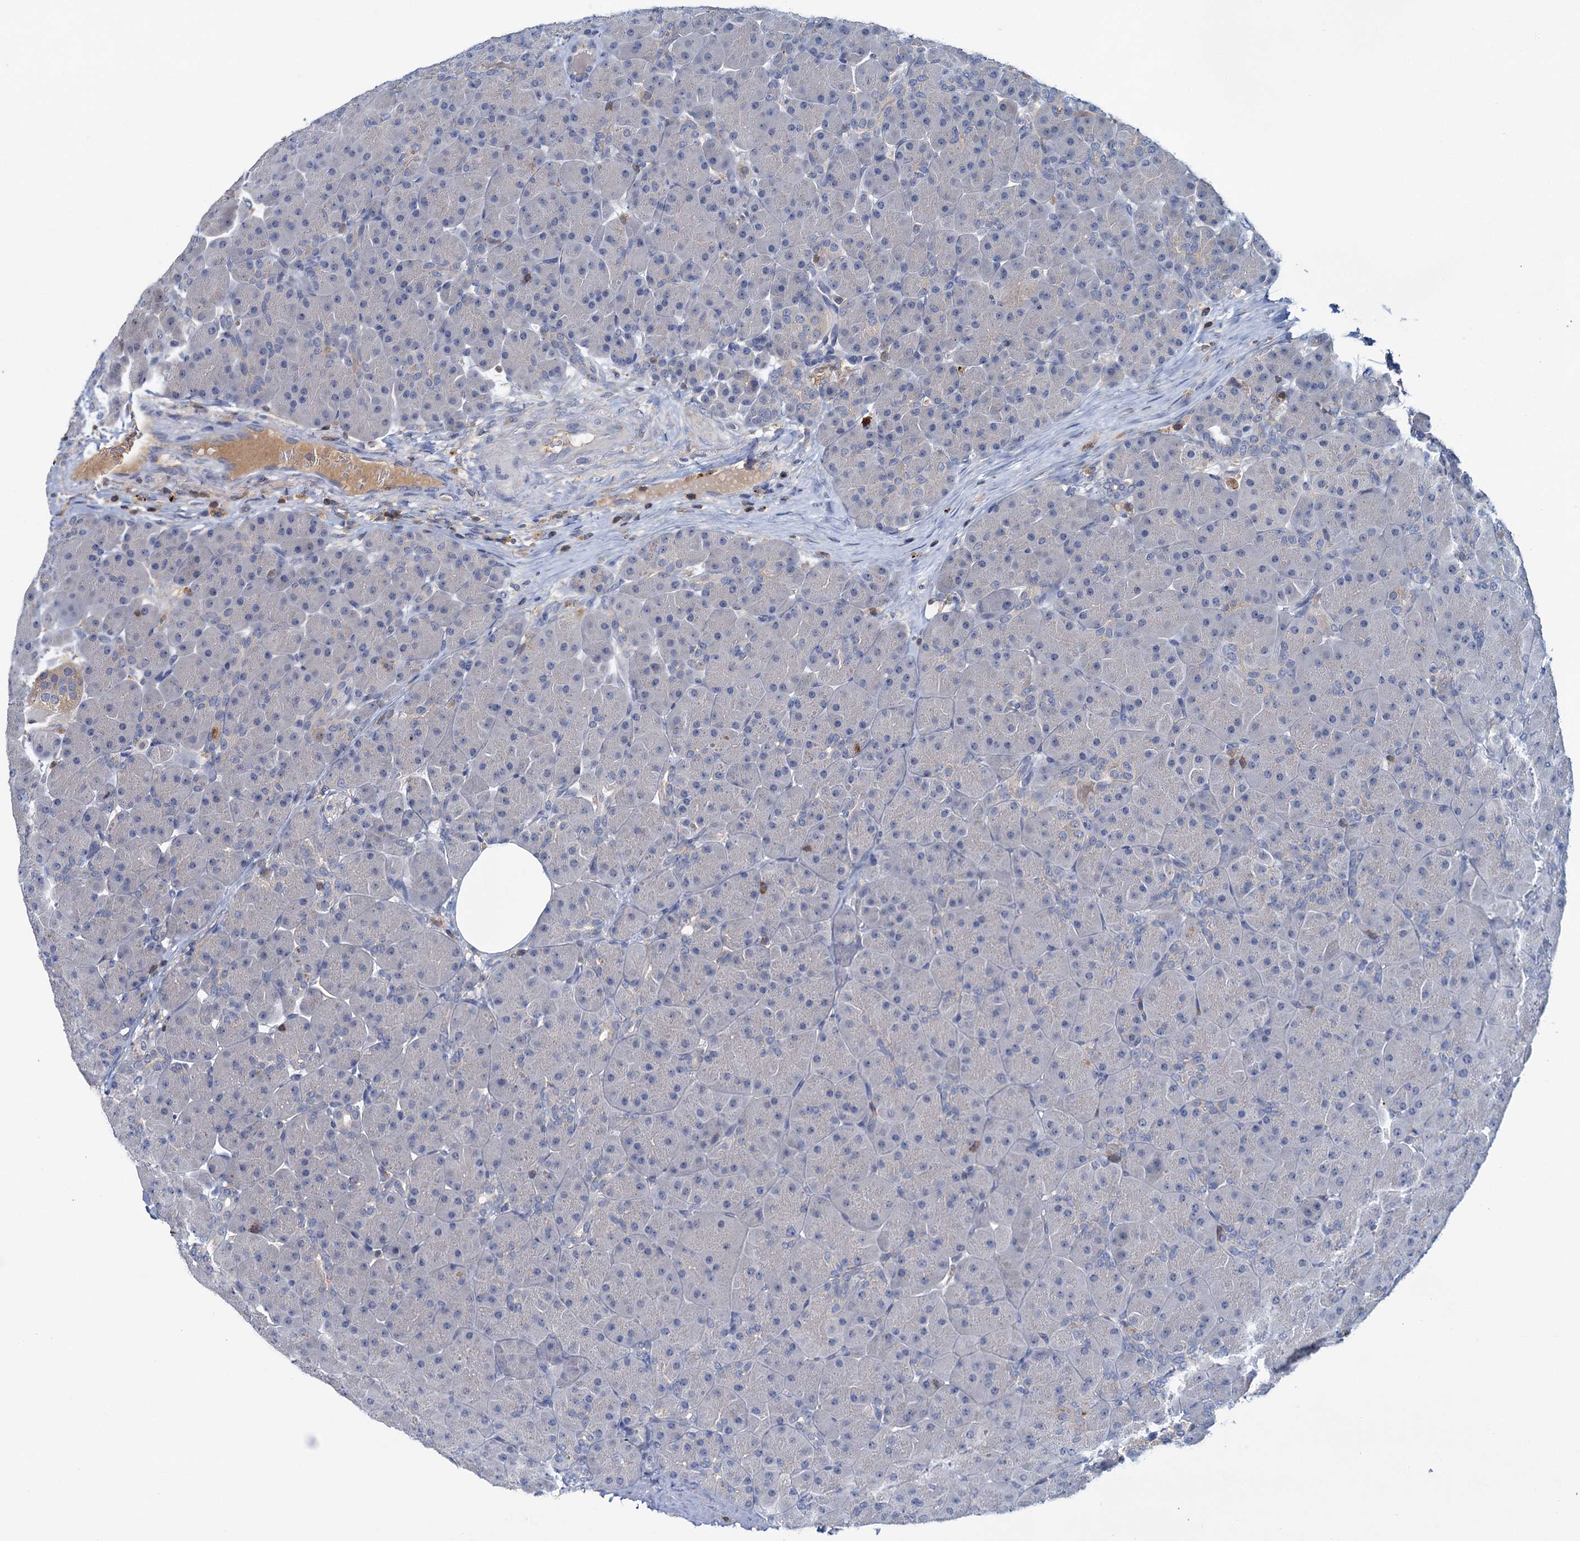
{"staining": {"intensity": "negative", "quantity": "none", "location": "none"}, "tissue": "pancreas", "cell_type": "Exocrine glandular cells", "image_type": "normal", "snomed": [{"axis": "morphology", "description": "Normal tissue, NOS"}, {"axis": "topography", "description": "Pancreas"}], "caption": "Immunohistochemical staining of unremarkable pancreas exhibits no significant positivity in exocrine glandular cells.", "gene": "FGFR2", "patient": {"sex": "male", "age": 66}}